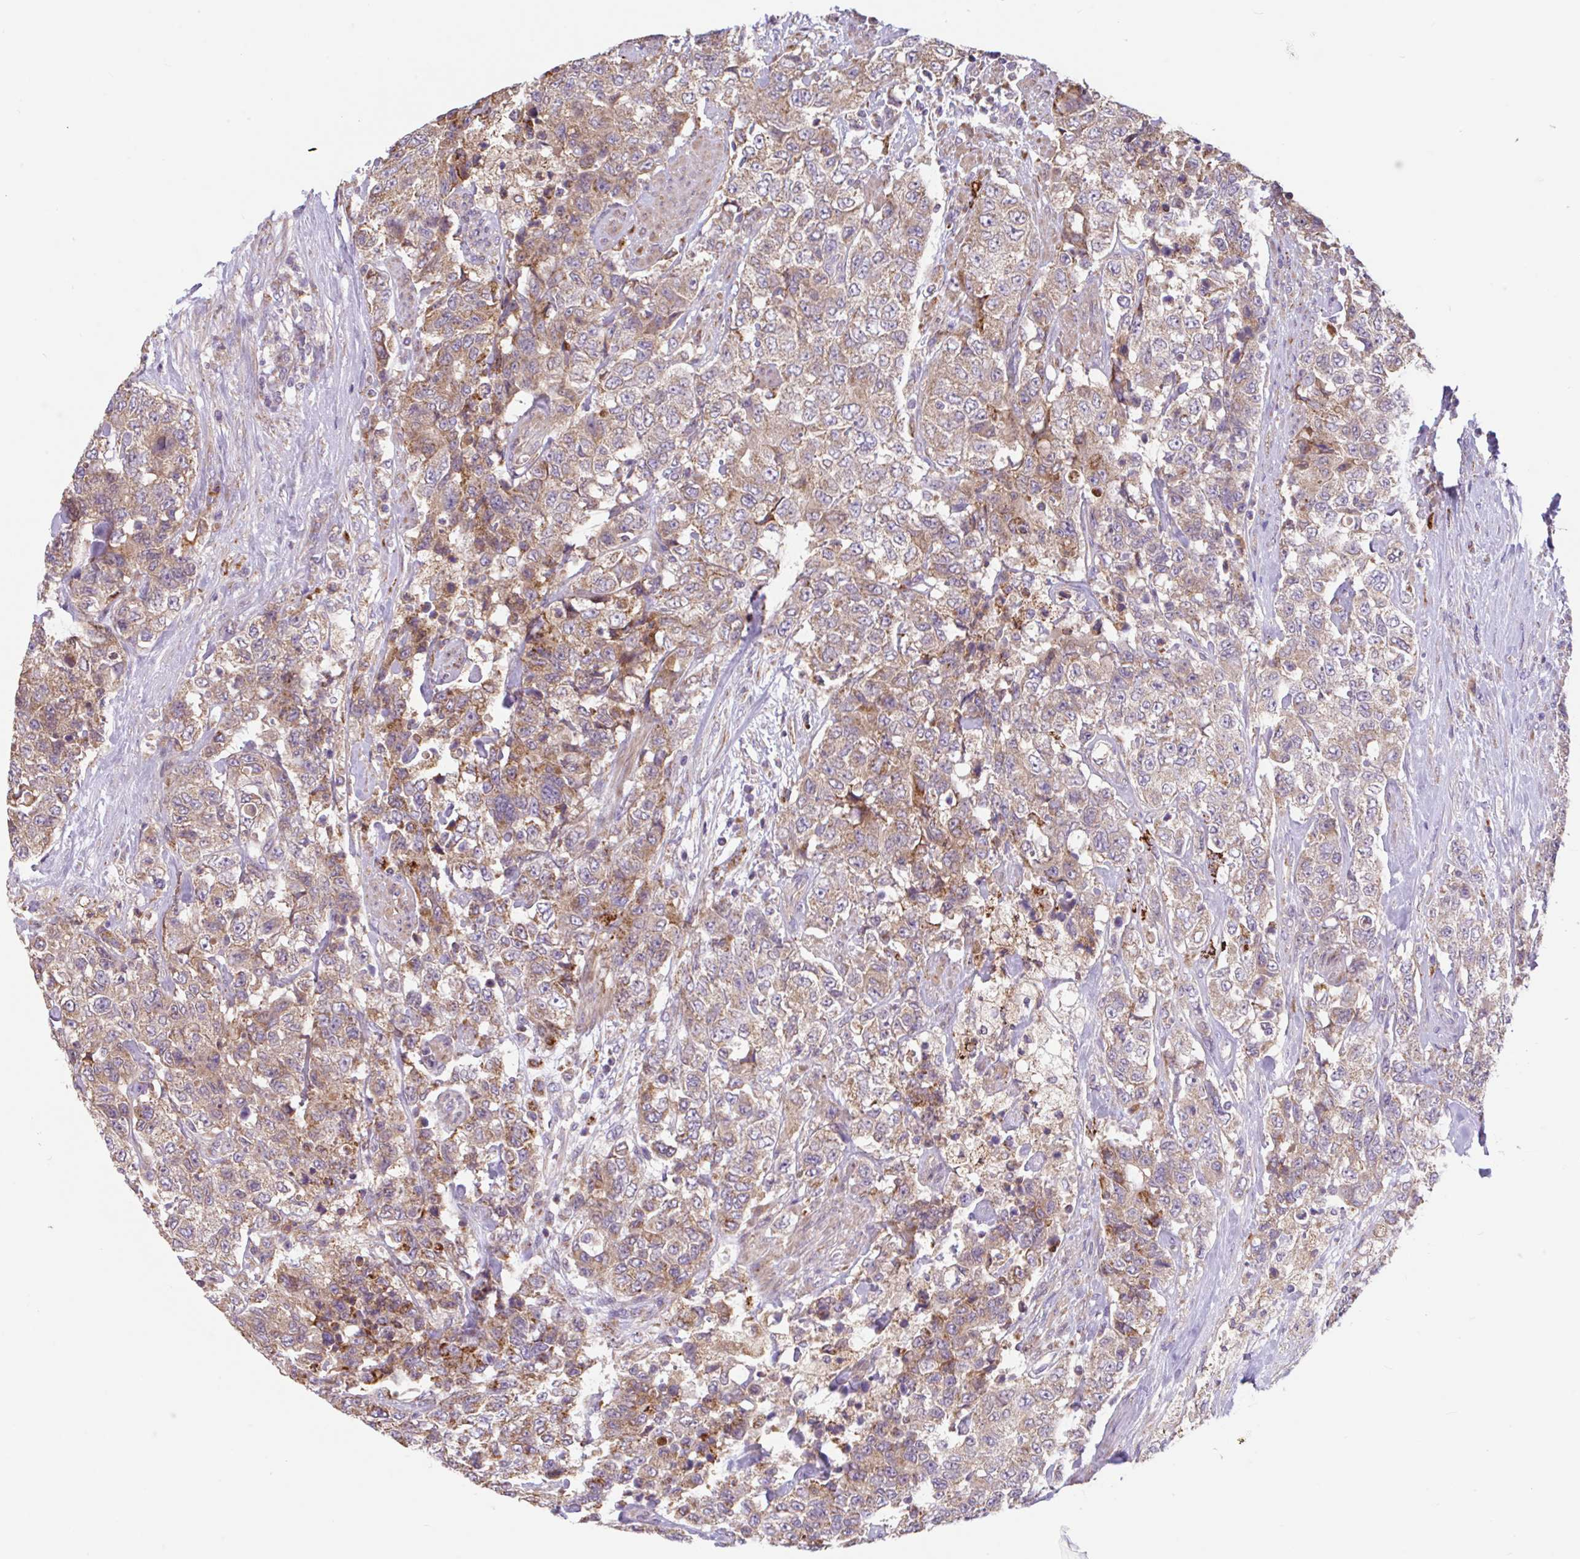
{"staining": {"intensity": "moderate", "quantity": "25%-75%", "location": "cytoplasmic/membranous"}, "tissue": "urothelial cancer", "cell_type": "Tumor cells", "image_type": "cancer", "snomed": [{"axis": "morphology", "description": "Urothelial carcinoma, High grade"}, {"axis": "topography", "description": "Urinary bladder"}], "caption": "DAB immunohistochemical staining of urothelial carcinoma (high-grade) displays moderate cytoplasmic/membranous protein positivity in approximately 25%-75% of tumor cells. The staining was performed using DAB (3,3'-diaminobenzidine), with brown indicating positive protein expression. Nuclei are stained blue with hematoxylin.", "gene": "RALBP1", "patient": {"sex": "female", "age": 78}}